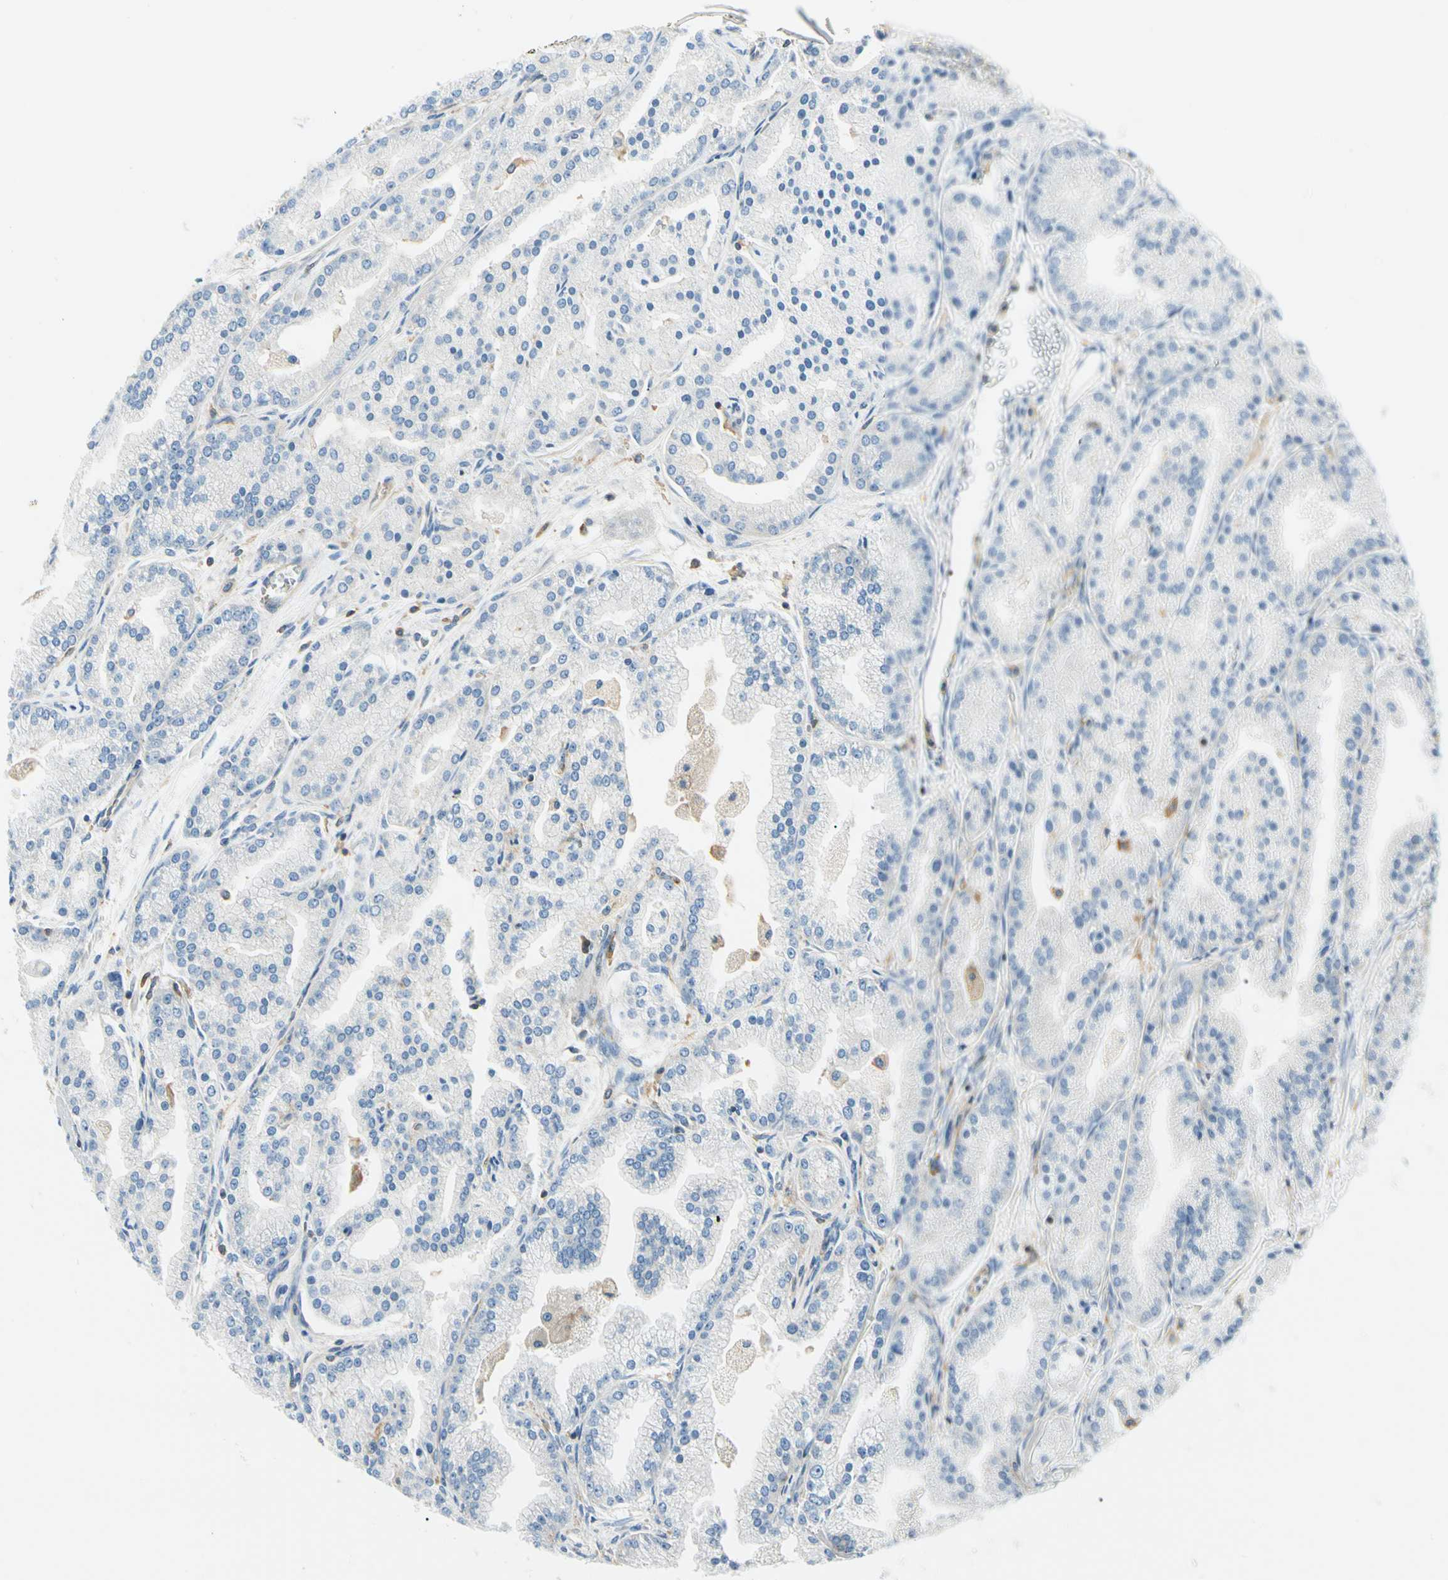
{"staining": {"intensity": "negative", "quantity": "none", "location": "none"}, "tissue": "prostate cancer", "cell_type": "Tumor cells", "image_type": "cancer", "snomed": [{"axis": "morphology", "description": "Adenocarcinoma, High grade"}, {"axis": "topography", "description": "Prostate"}], "caption": "Histopathology image shows no significant protein positivity in tumor cells of prostate cancer.", "gene": "ARPC2", "patient": {"sex": "male", "age": 61}}